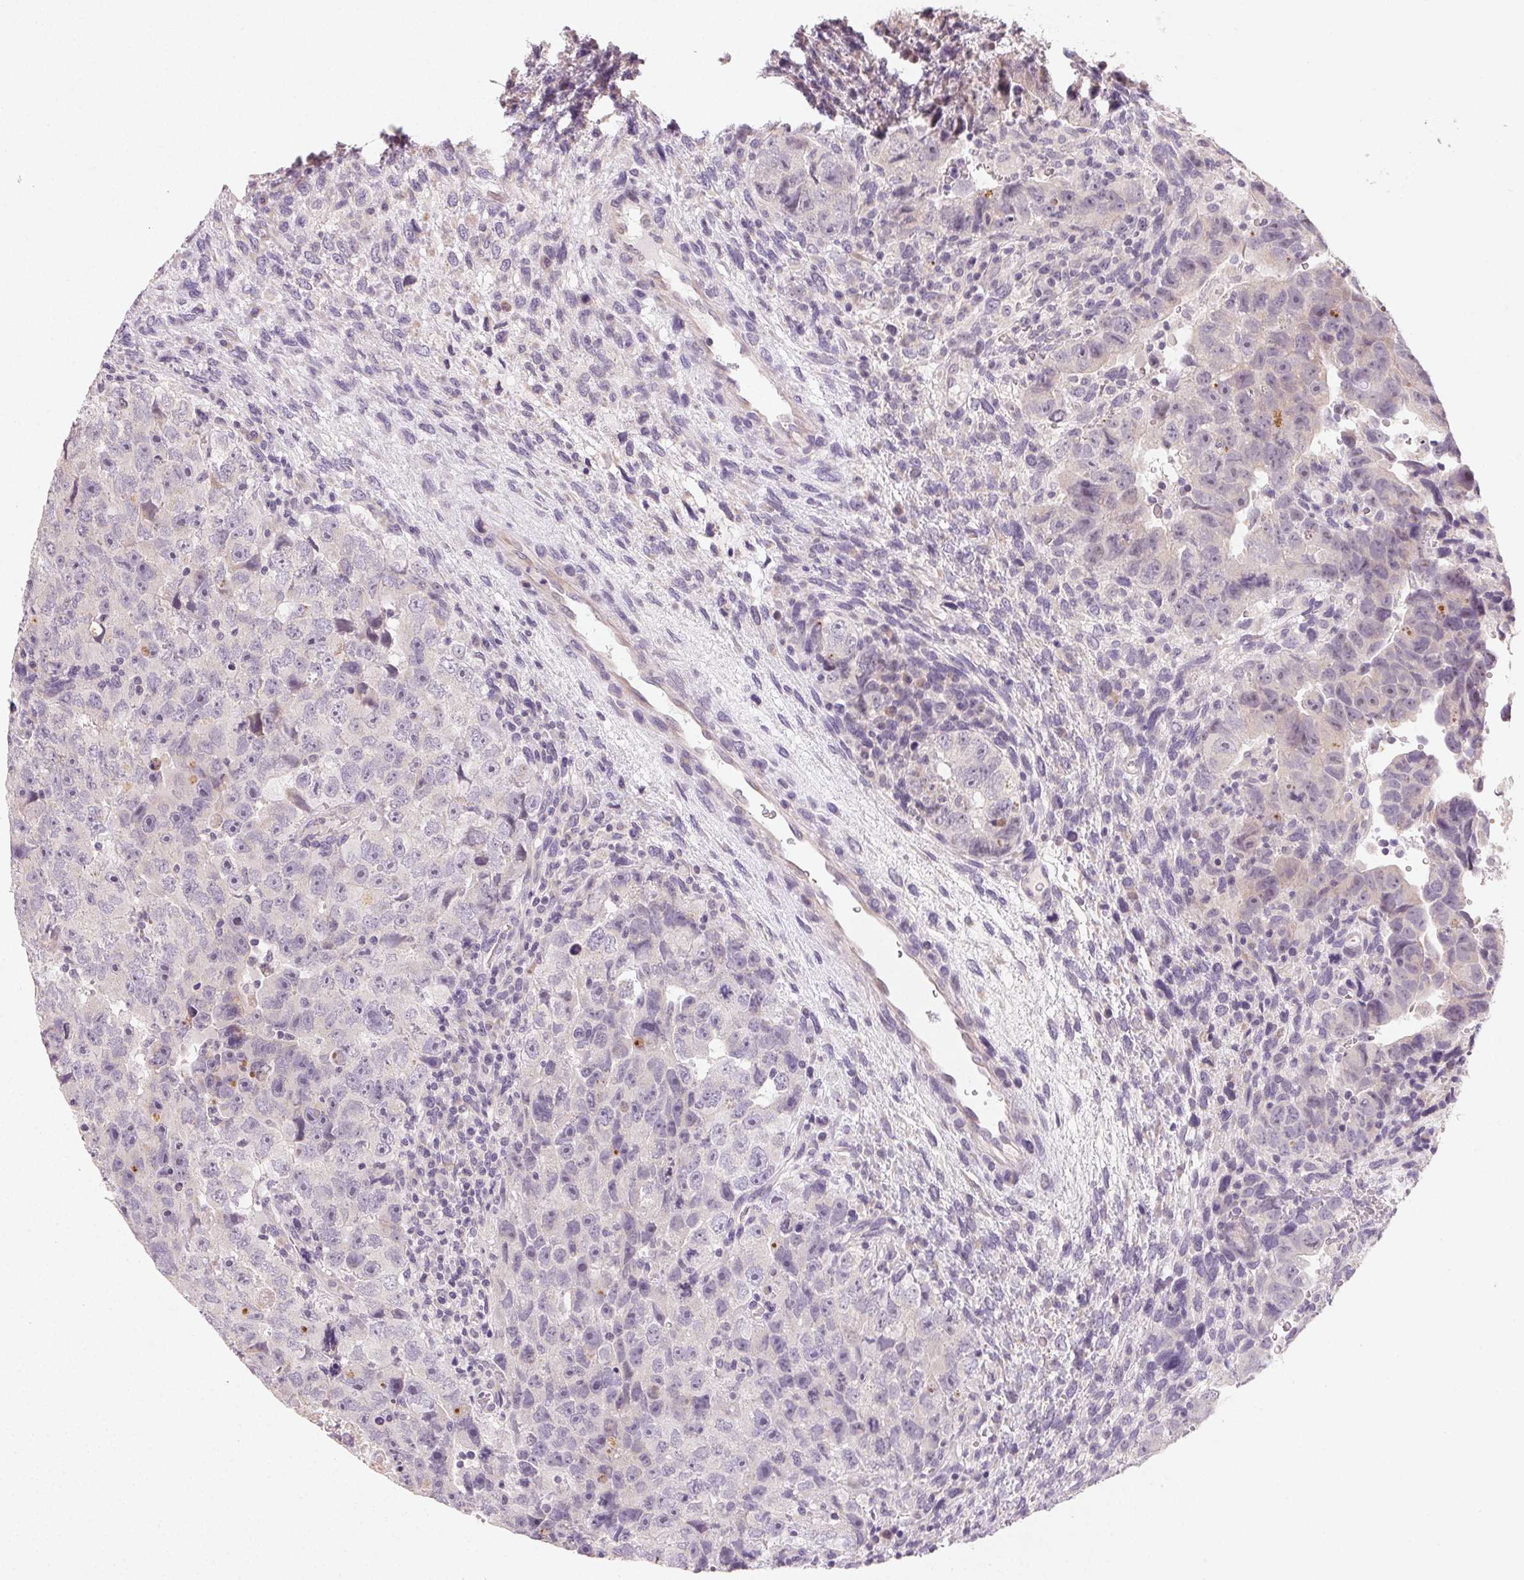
{"staining": {"intensity": "negative", "quantity": "none", "location": "none"}, "tissue": "testis cancer", "cell_type": "Tumor cells", "image_type": "cancer", "snomed": [{"axis": "morphology", "description": "Carcinoma, Embryonal, NOS"}, {"axis": "topography", "description": "Testis"}], "caption": "Immunohistochemical staining of testis cancer reveals no significant expression in tumor cells. (Immunohistochemistry, brightfield microscopy, high magnification).", "gene": "MYBL1", "patient": {"sex": "male", "age": 24}}